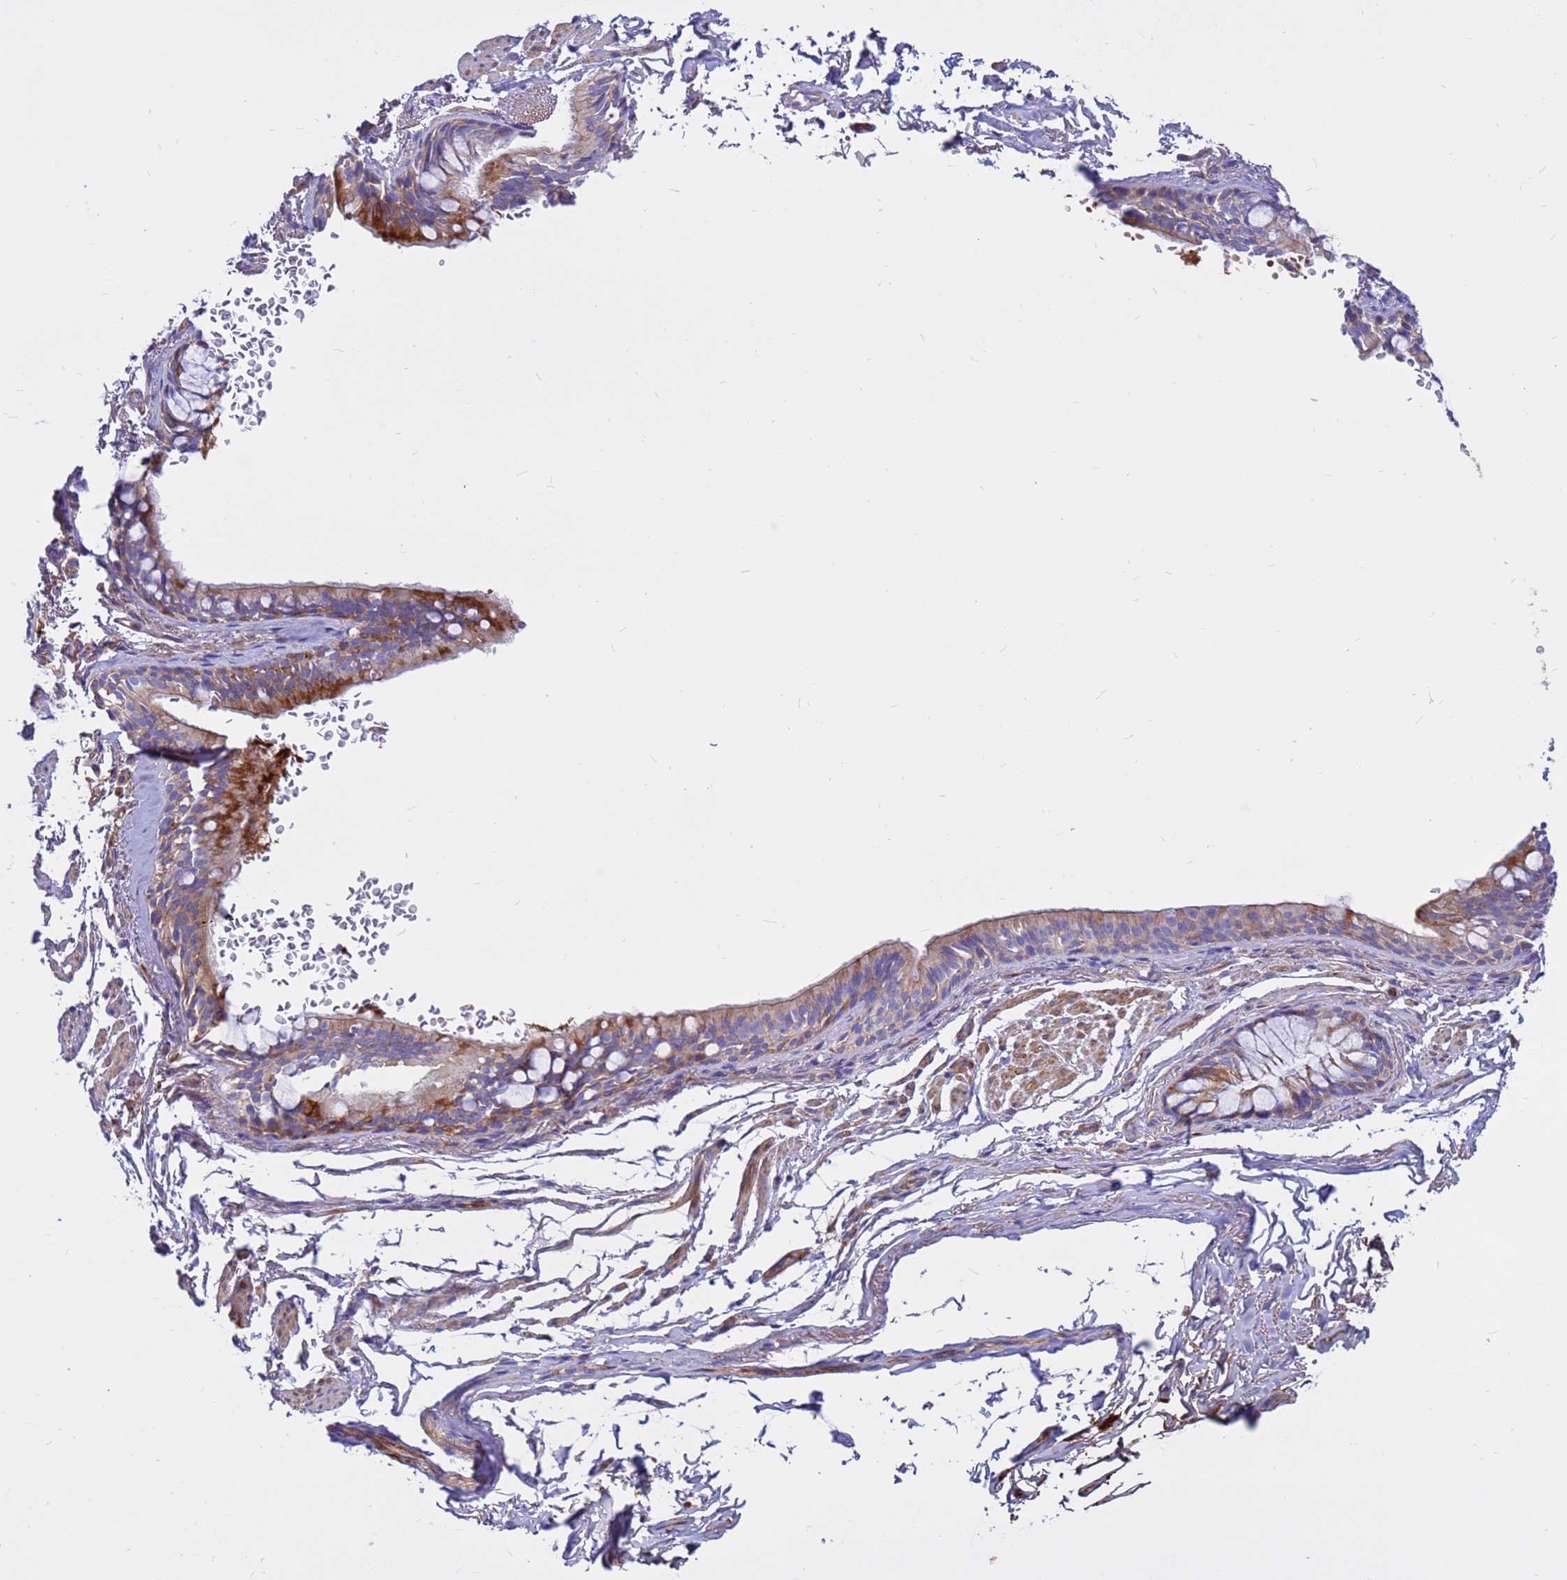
{"staining": {"intensity": "moderate", "quantity": "<25%", "location": "cytoplasmic/membranous"}, "tissue": "bronchus", "cell_type": "Respiratory epithelial cells", "image_type": "normal", "snomed": [{"axis": "morphology", "description": "Normal tissue, NOS"}, {"axis": "topography", "description": "Bronchus"}], "caption": "About <25% of respiratory epithelial cells in unremarkable human bronchus exhibit moderate cytoplasmic/membranous protein expression as visualized by brown immunohistochemical staining.", "gene": "CRHBP", "patient": {"sex": "male", "age": 70}}